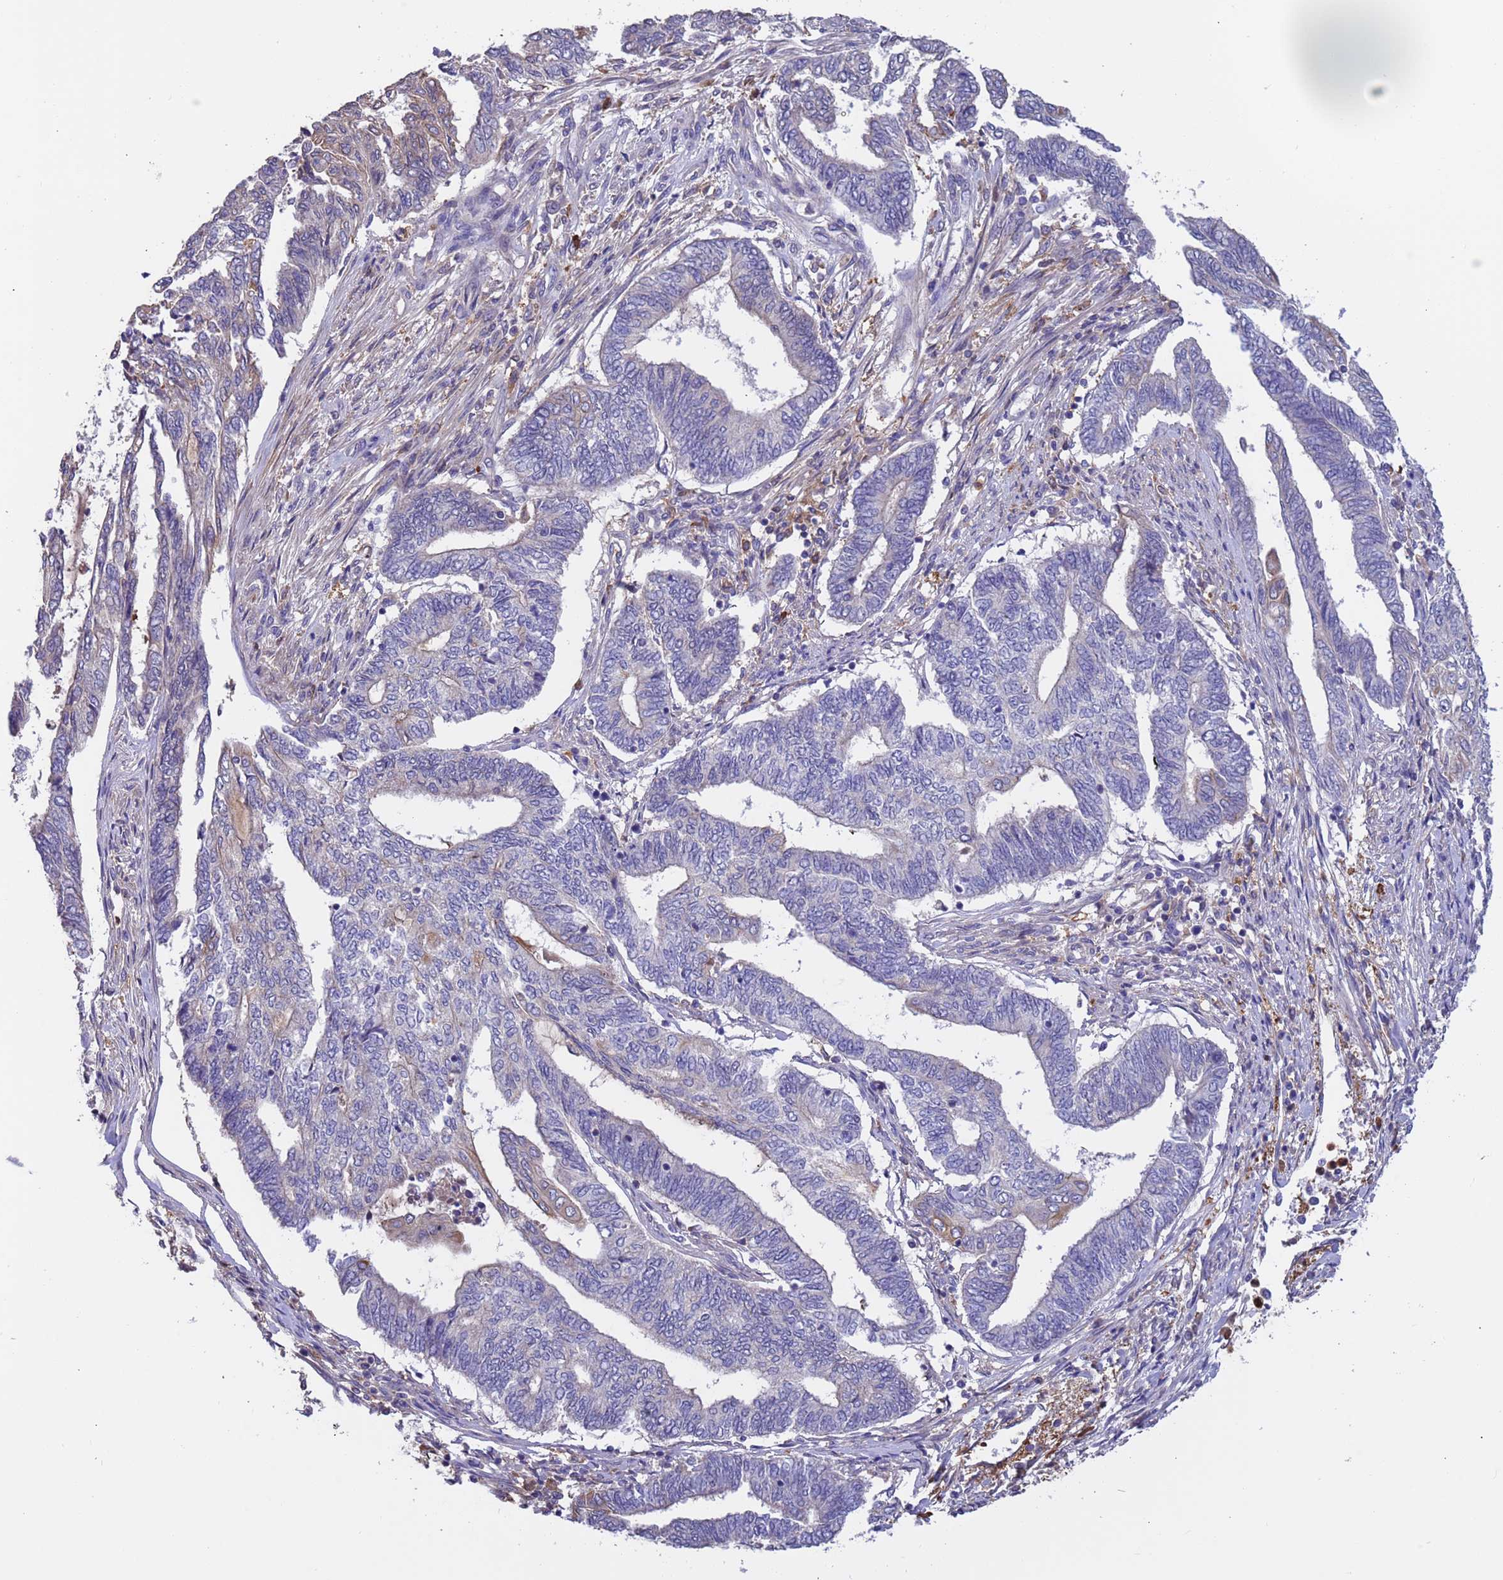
{"staining": {"intensity": "negative", "quantity": "none", "location": "none"}, "tissue": "endometrial cancer", "cell_type": "Tumor cells", "image_type": "cancer", "snomed": [{"axis": "morphology", "description": "Adenocarcinoma, NOS"}, {"axis": "topography", "description": "Uterus"}, {"axis": "topography", "description": "Endometrium"}], "caption": "Tumor cells show no significant positivity in adenocarcinoma (endometrial).", "gene": "AMPD3", "patient": {"sex": "female", "age": 70}}